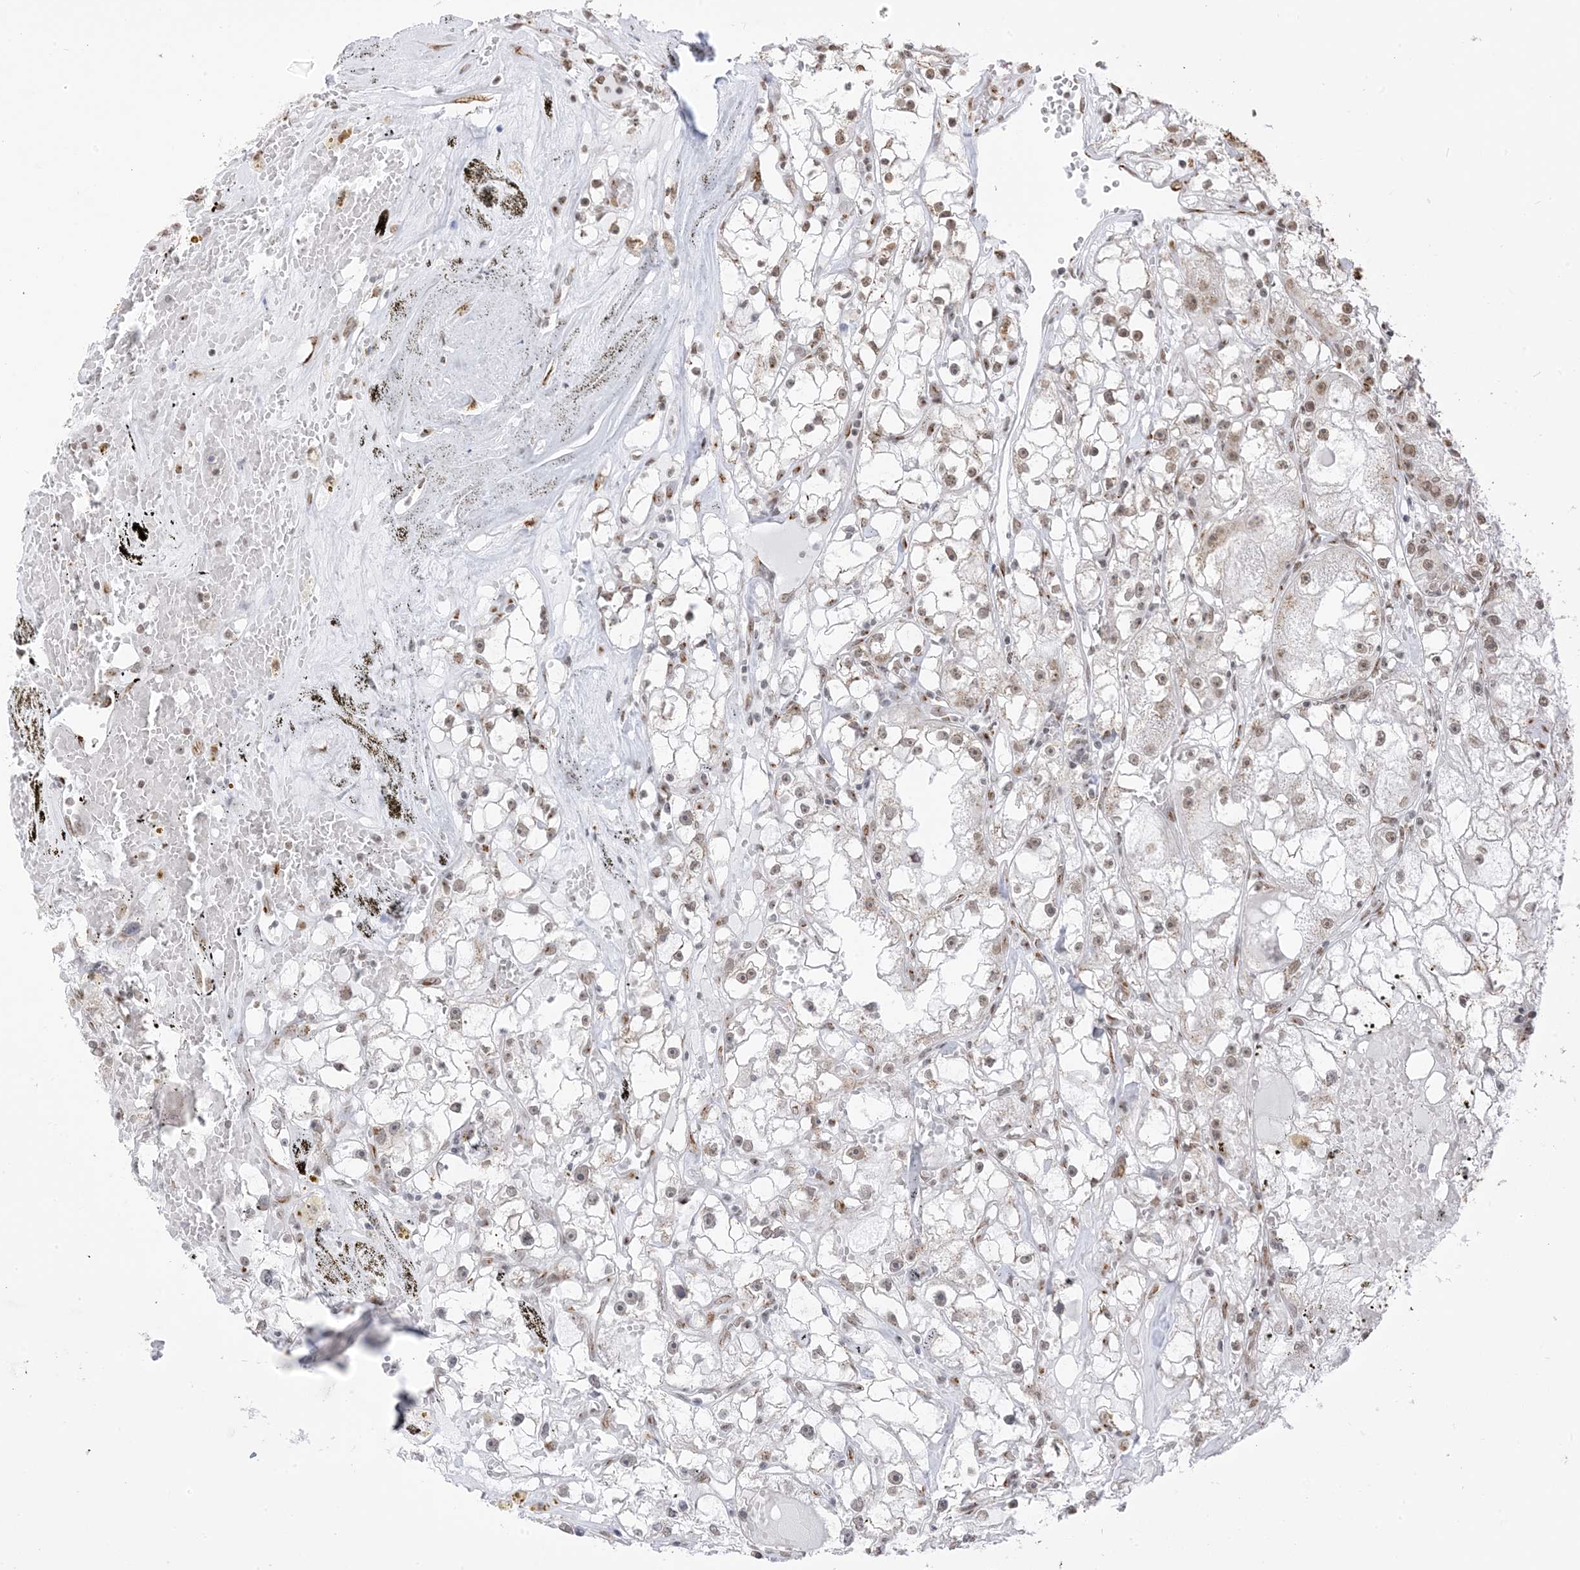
{"staining": {"intensity": "weak", "quantity": ">75%", "location": "nuclear"}, "tissue": "renal cancer", "cell_type": "Tumor cells", "image_type": "cancer", "snomed": [{"axis": "morphology", "description": "Adenocarcinoma, NOS"}, {"axis": "topography", "description": "Kidney"}], "caption": "Immunohistochemistry (IHC) micrograph of human renal adenocarcinoma stained for a protein (brown), which demonstrates low levels of weak nuclear staining in approximately >75% of tumor cells.", "gene": "GPR107", "patient": {"sex": "male", "age": 56}}